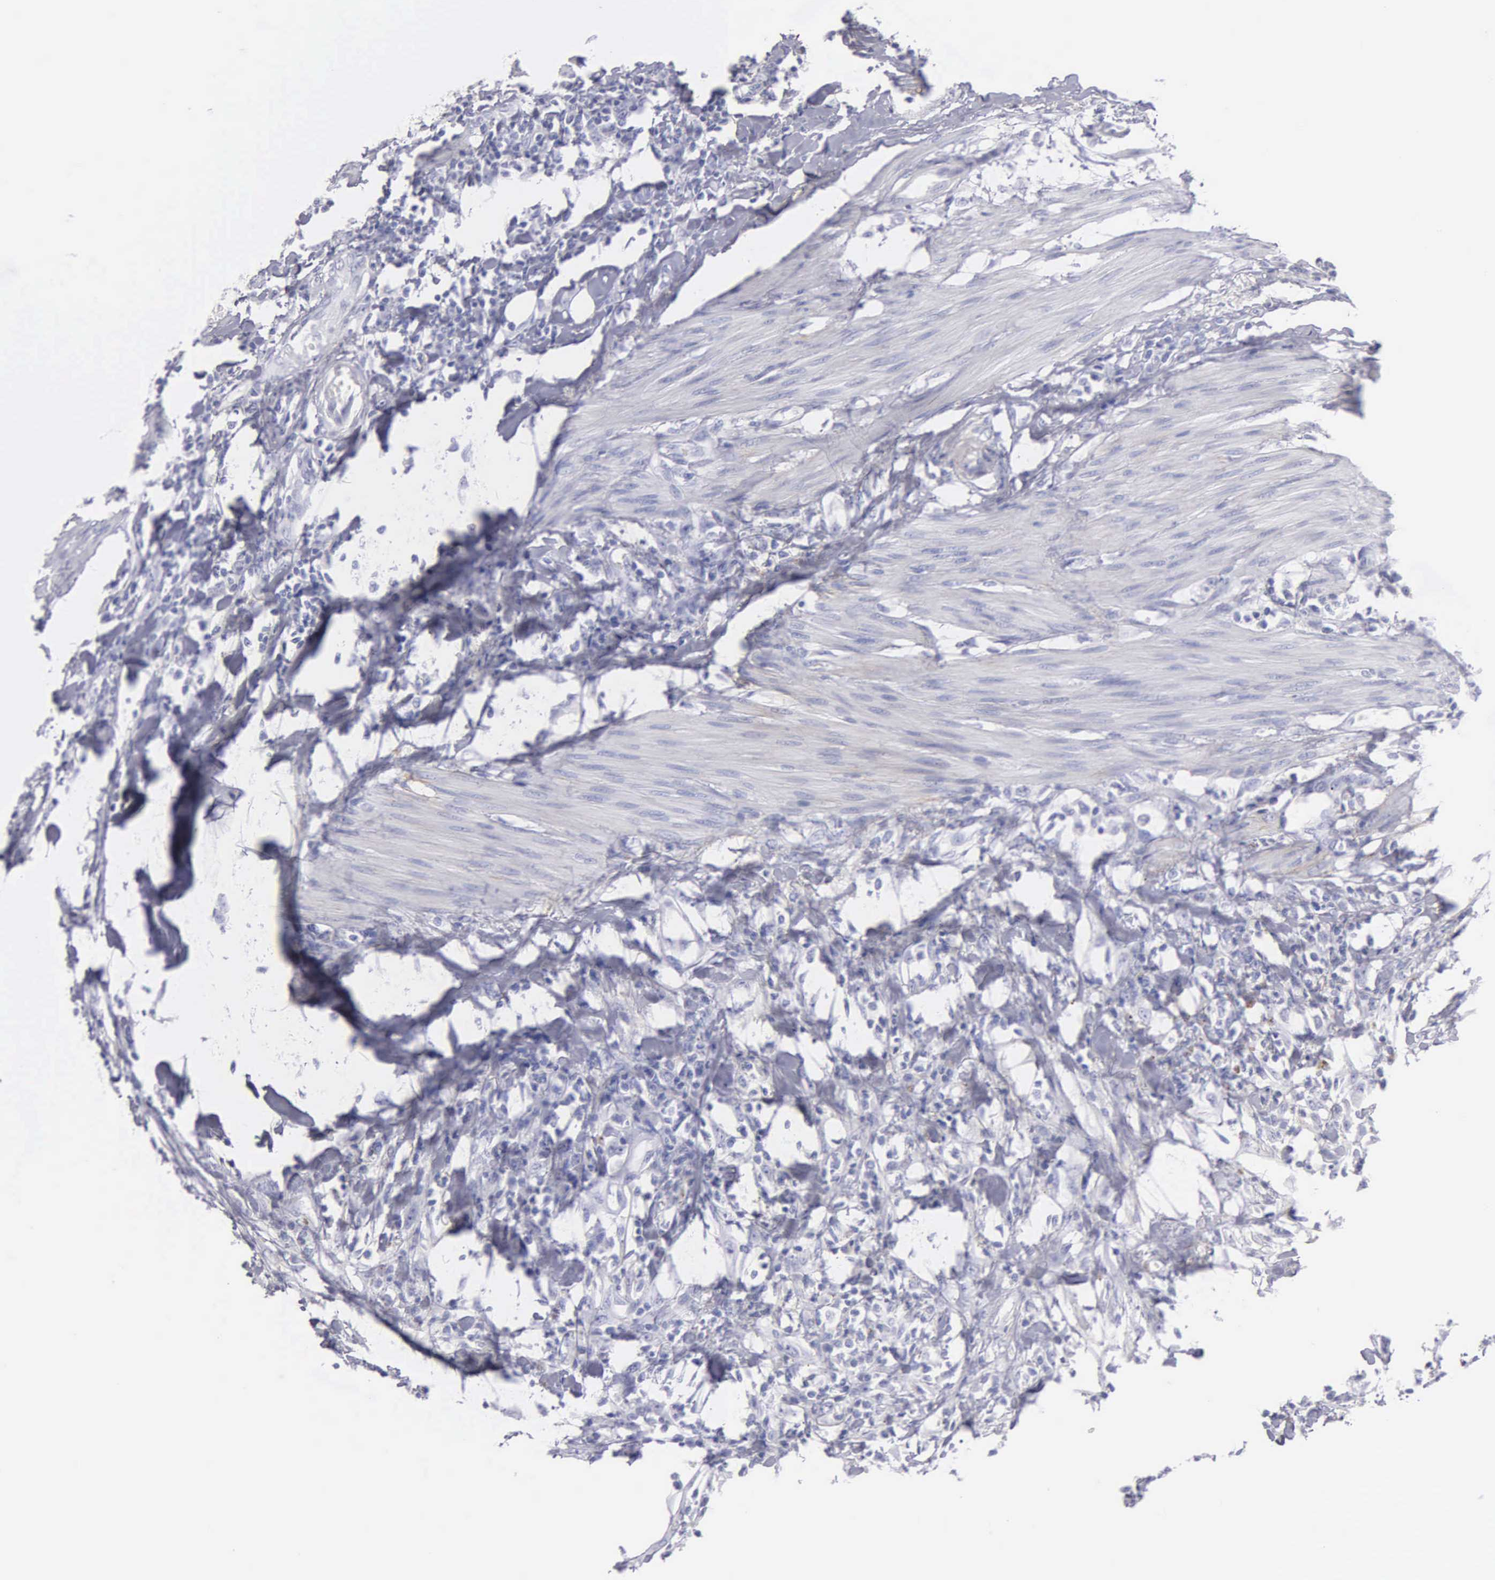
{"staining": {"intensity": "negative", "quantity": "none", "location": "none"}, "tissue": "urothelial cancer", "cell_type": "Tumor cells", "image_type": "cancer", "snomed": [{"axis": "morphology", "description": "Urothelial carcinoma, High grade"}, {"axis": "topography", "description": "Urinary bladder"}], "caption": "Immunohistochemical staining of high-grade urothelial carcinoma exhibits no significant staining in tumor cells.", "gene": "FBLN5", "patient": {"sex": "male", "age": 55}}